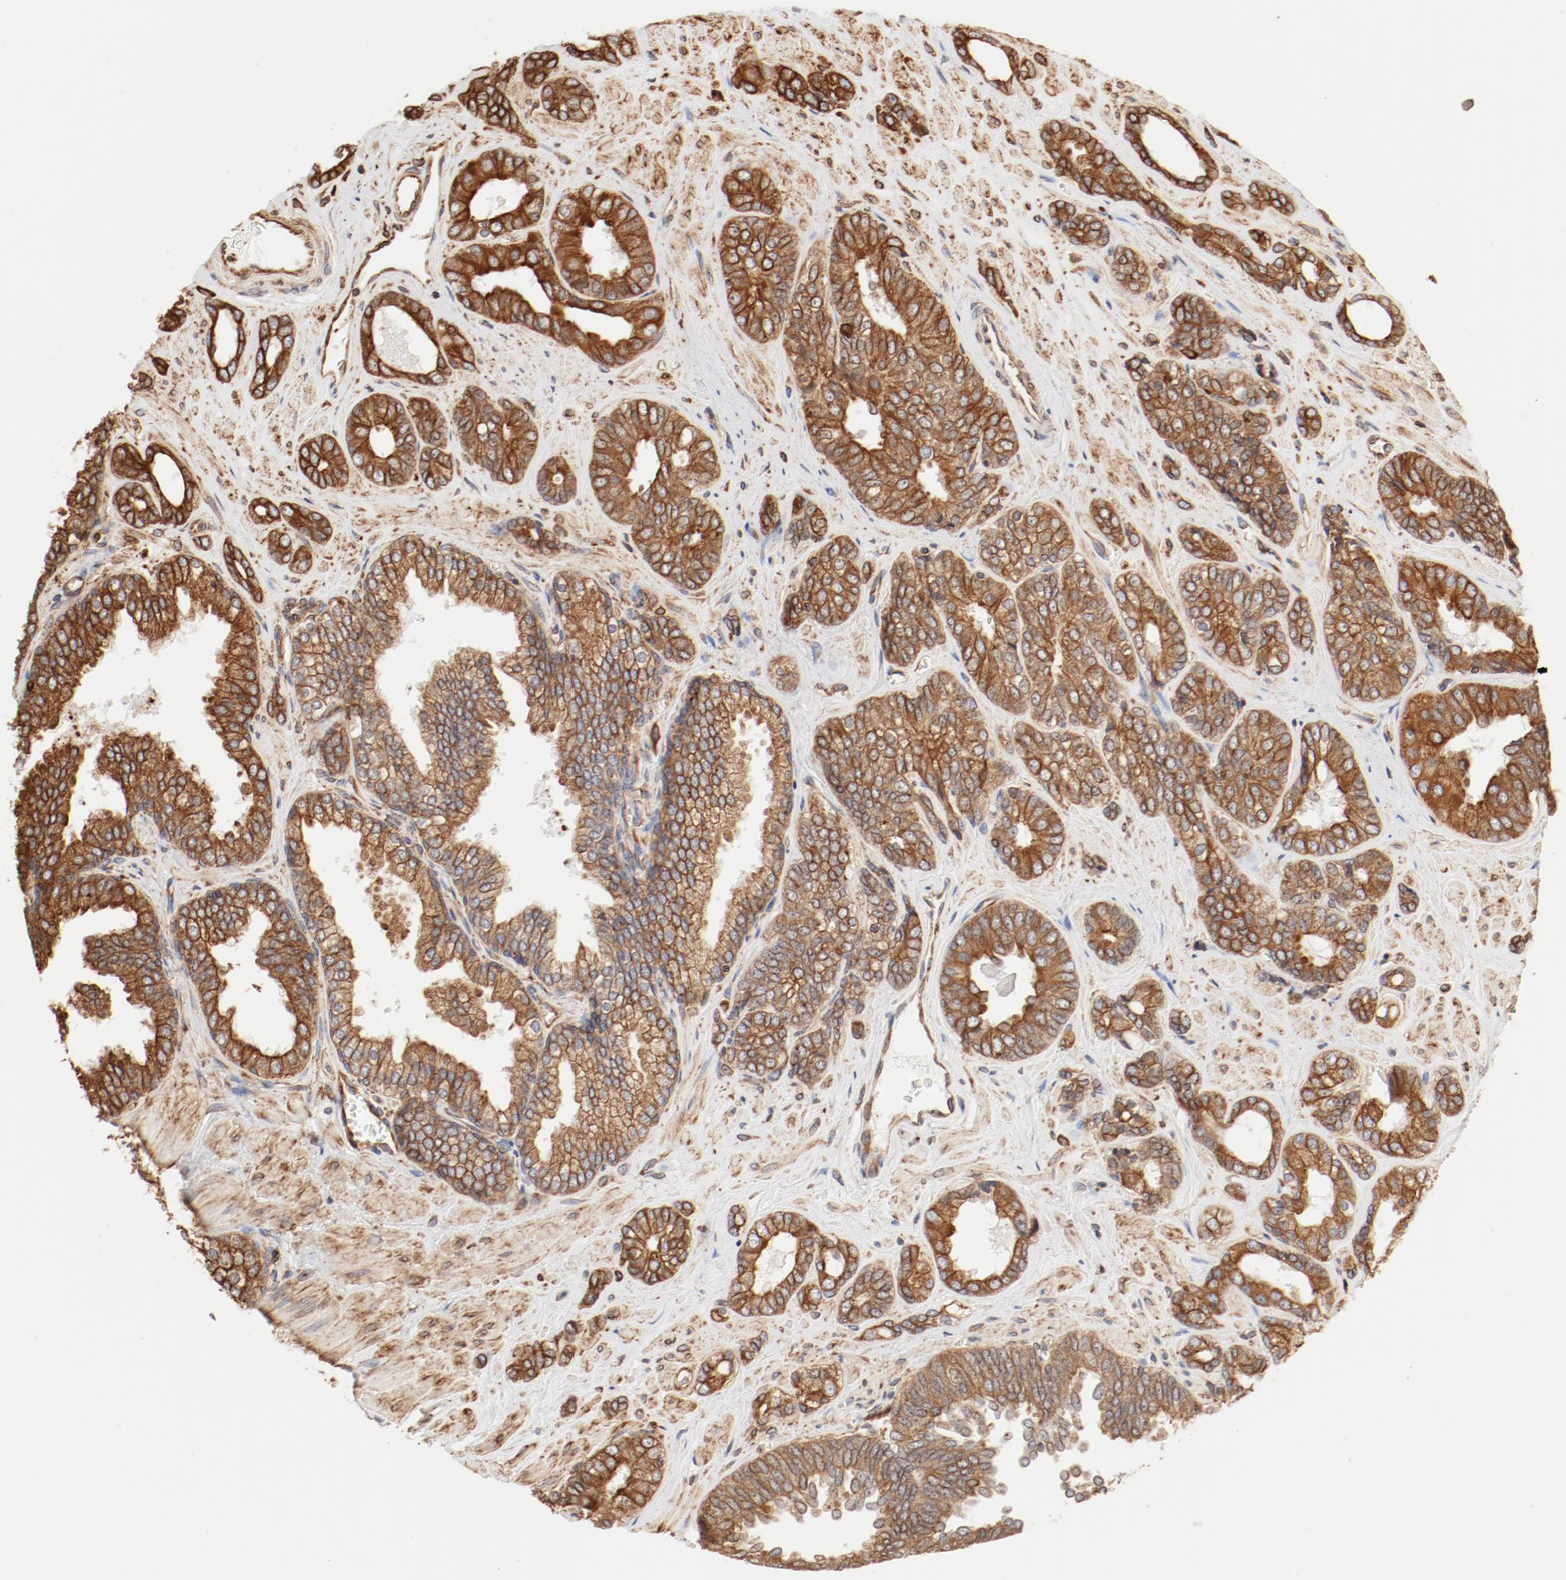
{"staining": {"intensity": "moderate", "quantity": "25%-75%", "location": "cytoplasmic/membranous"}, "tissue": "prostate cancer", "cell_type": "Tumor cells", "image_type": "cancer", "snomed": [{"axis": "morphology", "description": "Adenocarcinoma, High grade"}, {"axis": "topography", "description": "Prostate"}], "caption": "This histopathology image shows immunohistochemistry (IHC) staining of human prostate cancer (adenocarcinoma (high-grade)), with medium moderate cytoplasmic/membranous positivity in about 25%-75% of tumor cells.", "gene": "BCAP31", "patient": {"sex": "male", "age": 67}}